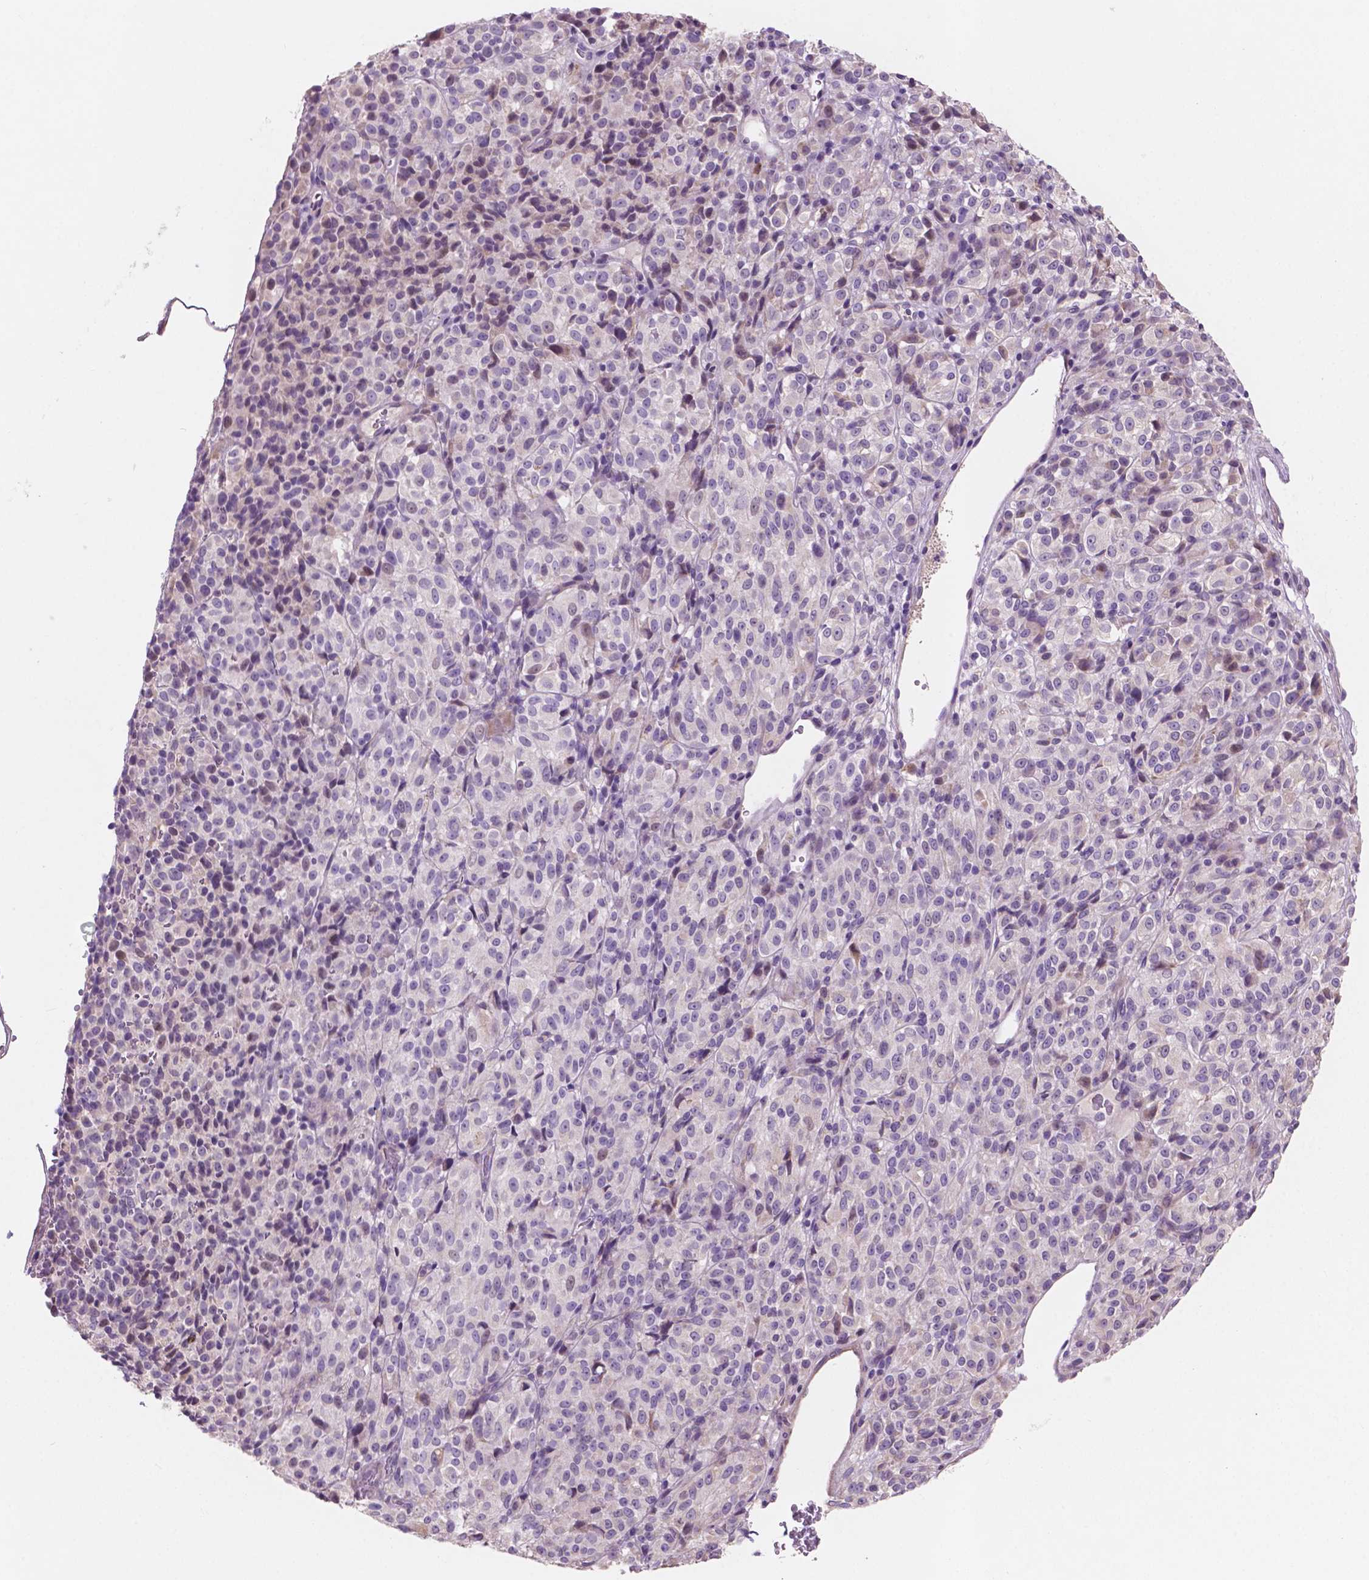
{"staining": {"intensity": "negative", "quantity": "none", "location": "none"}, "tissue": "melanoma", "cell_type": "Tumor cells", "image_type": "cancer", "snomed": [{"axis": "morphology", "description": "Malignant melanoma, Metastatic site"}, {"axis": "topography", "description": "Brain"}], "caption": "Photomicrograph shows no protein staining in tumor cells of melanoma tissue.", "gene": "LRP1B", "patient": {"sex": "female", "age": 56}}